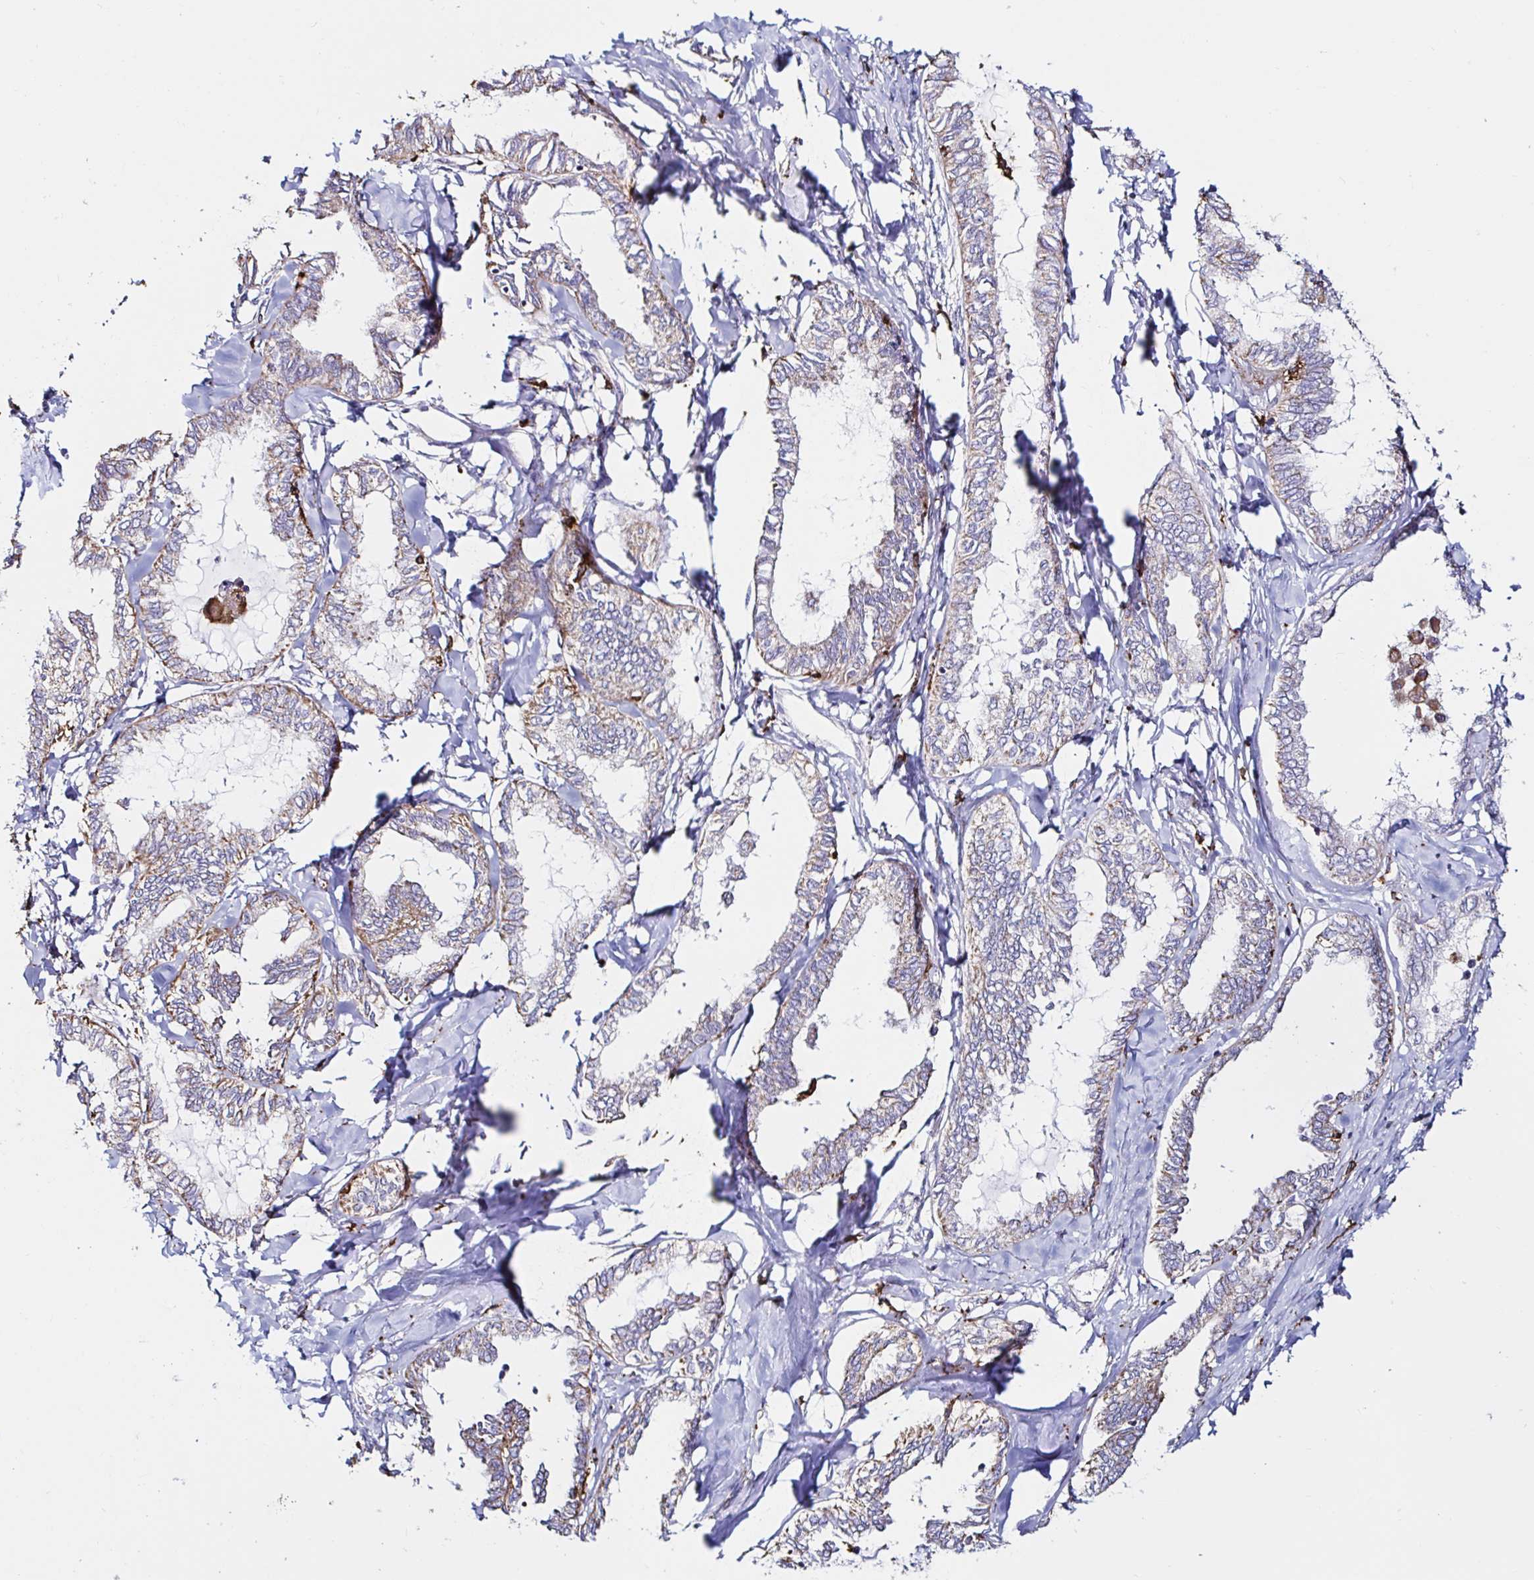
{"staining": {"intensity": "weak", "quantity": ">75%", "location": "cytoplasmic/membranous"}, "tissue": "ovarian cancer", "cell_type": "Tumor cells", "image_type": "cancer", "snomed": [{"axis": "morphology", "description": "Carcinoma, endometroid"}, {"axis": "topography", "description": "Ovary"}], "caption": "The histopathology image shows immunohistochemical staining of ovarian cancer. There is weak cytoplasmic/membranous positivity is appreciated in about >75% of tumor cells. (DAB (3,3'-diaminobenzidine) = brown stain, brightfield microscopy at high magnification).", "gene": "MSR1", "patient": {"sex": "female", "age": 70}}